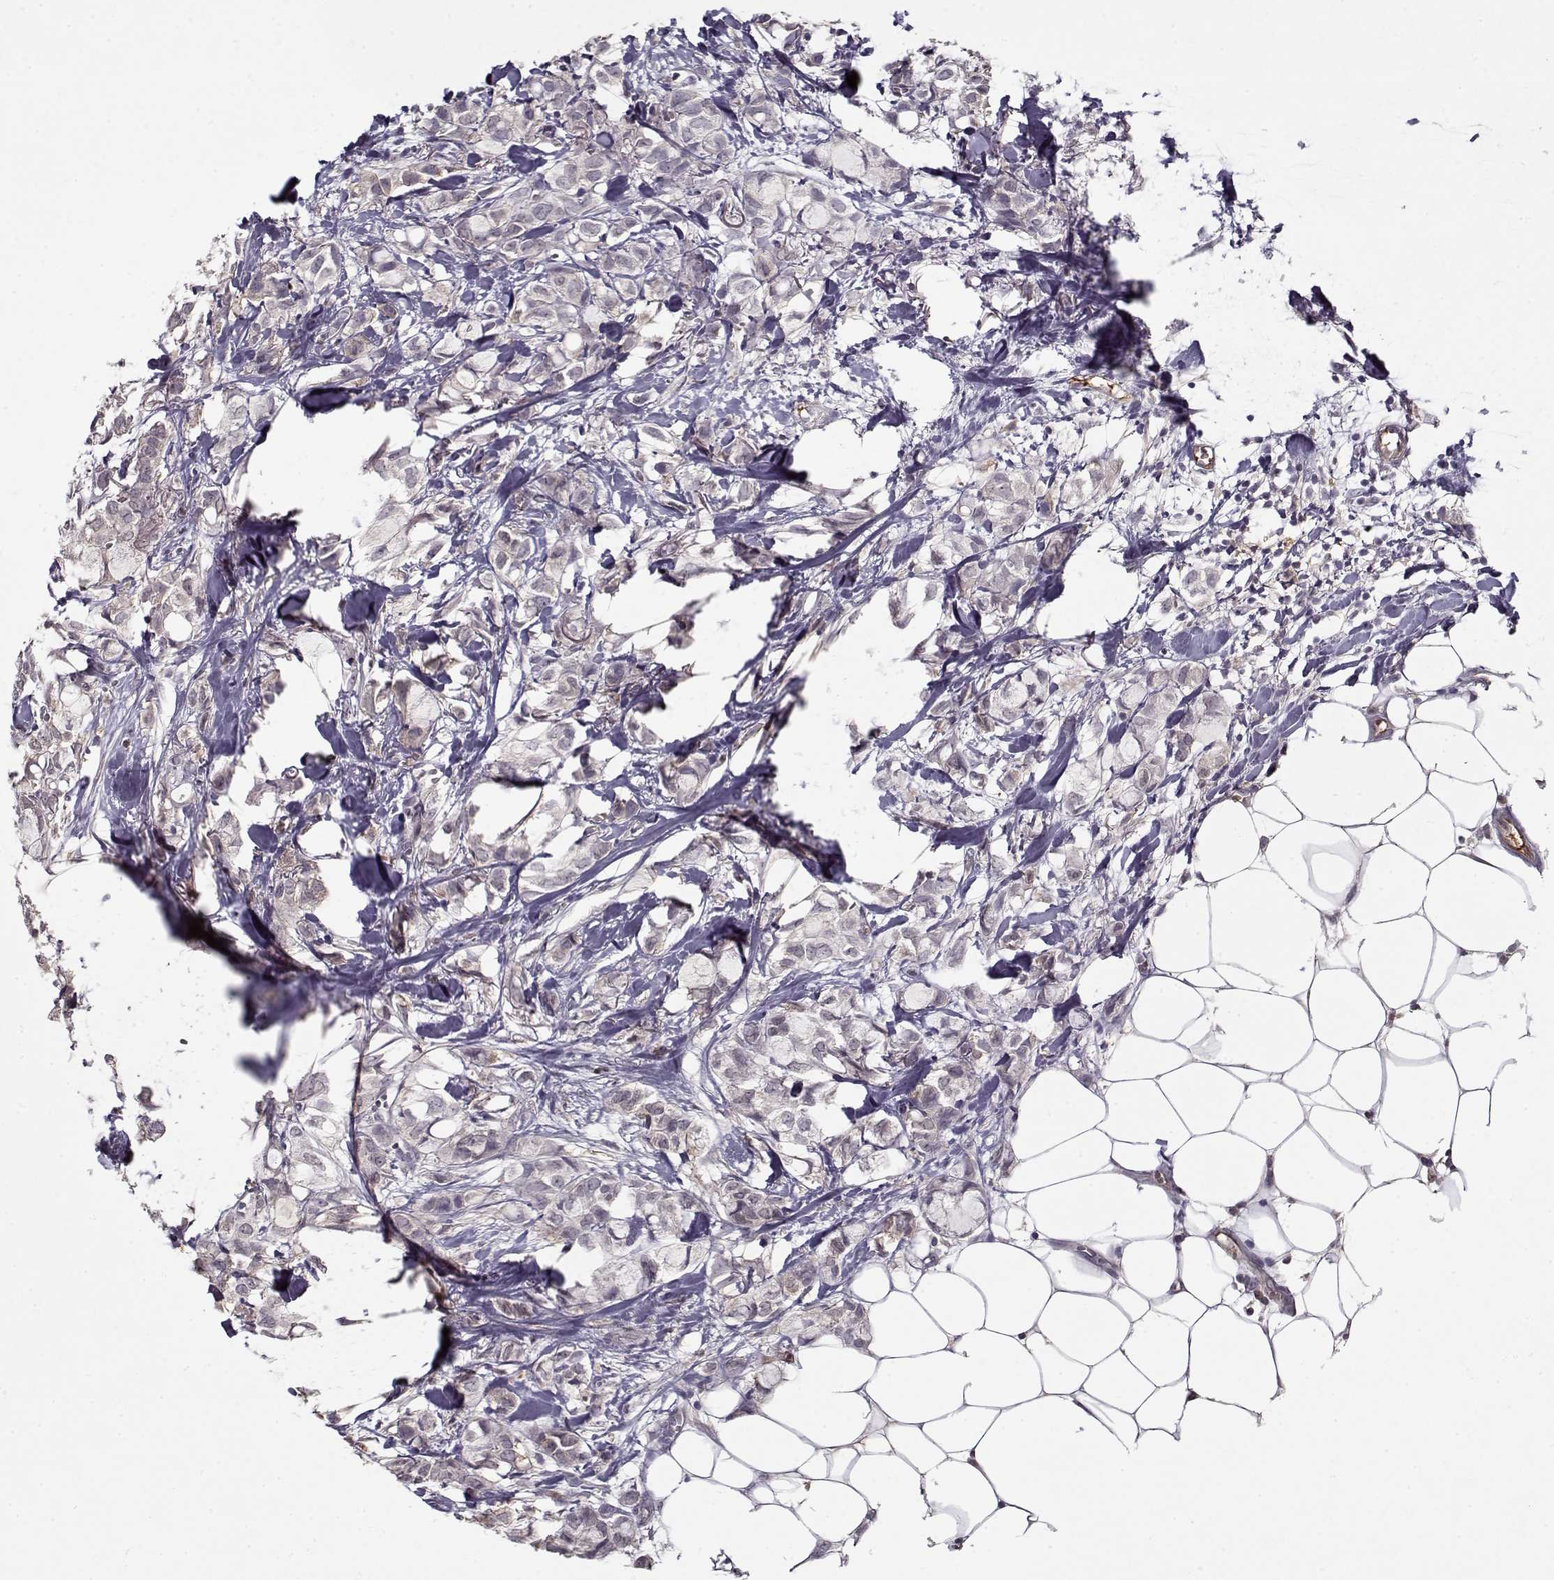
{"staining": {"intensity": "negative", "quantity": "none", "location": "none"}, "tissue": "breast cancer", "cell_type": "Tumor cells", "image_type": "cancer", "snomed": [{"axis": "morphology", "description": "Duct carcinoma"}, {"axis": "topography", "description": "Breast"}], "caption": "Protein analysis of breast cancer (infiltrating ductal carcinoma) shows no significant positivity in tumor cells.", "gene": "AFM", "patient": {"sex": "female", "age": 85}}